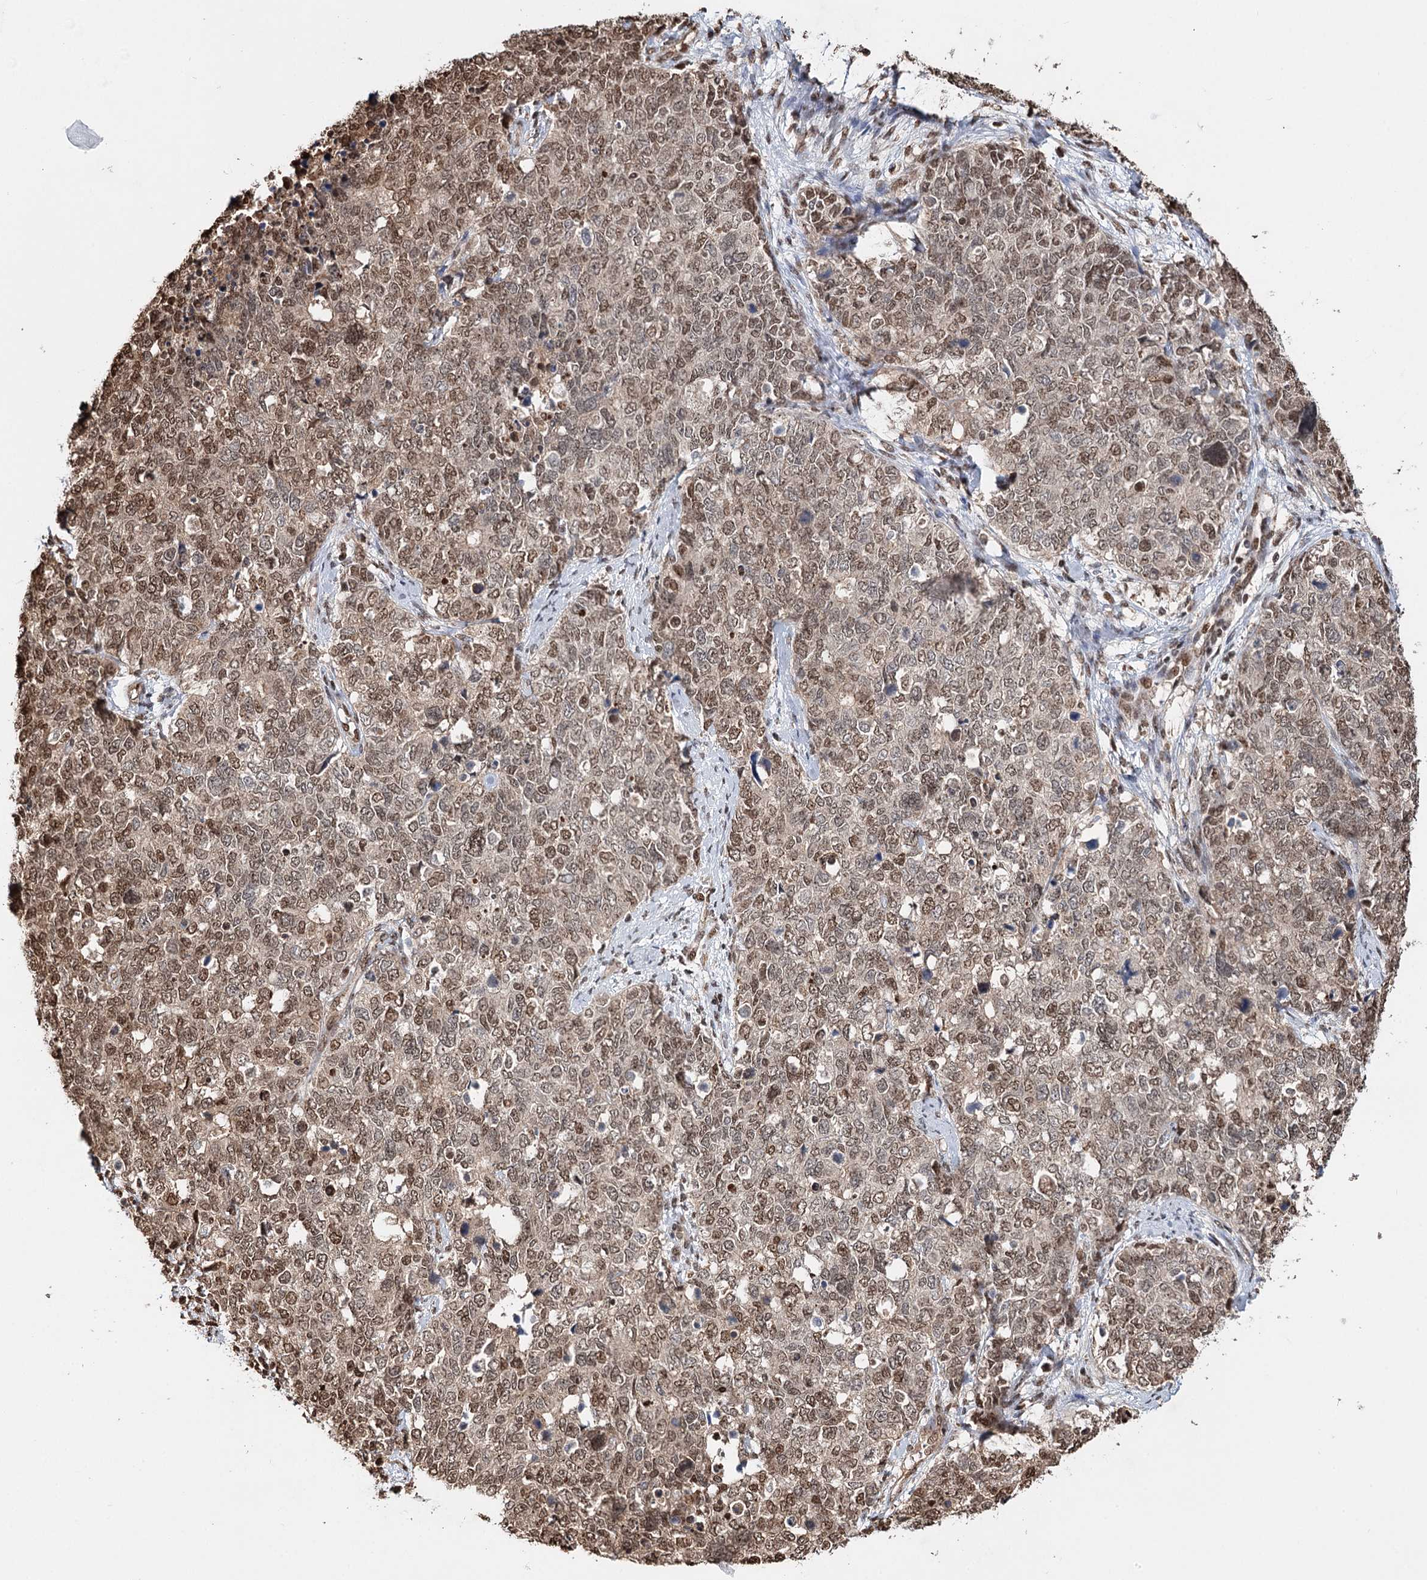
{"staining": {"intensity": "moderate", "quantity": "25%-75%", "location": "nuclear"}, "tissue": "cervical cancer", "cell_type": "Tumor cells", "image_type": "cancer", "snomed": [{"axis": "morphology", "description": "Squamous cell carcinoma, NOS"}, {"axis": "topography", "description": "Cervix"}], "caption": "Moderate nuclear protein positivity is appreciated in approximately 25%-75% of tumor cells in squamous cell carcinoma (cervical).", "gene": "RPS27A", "patient": {"sex": "female", "age": 63}}